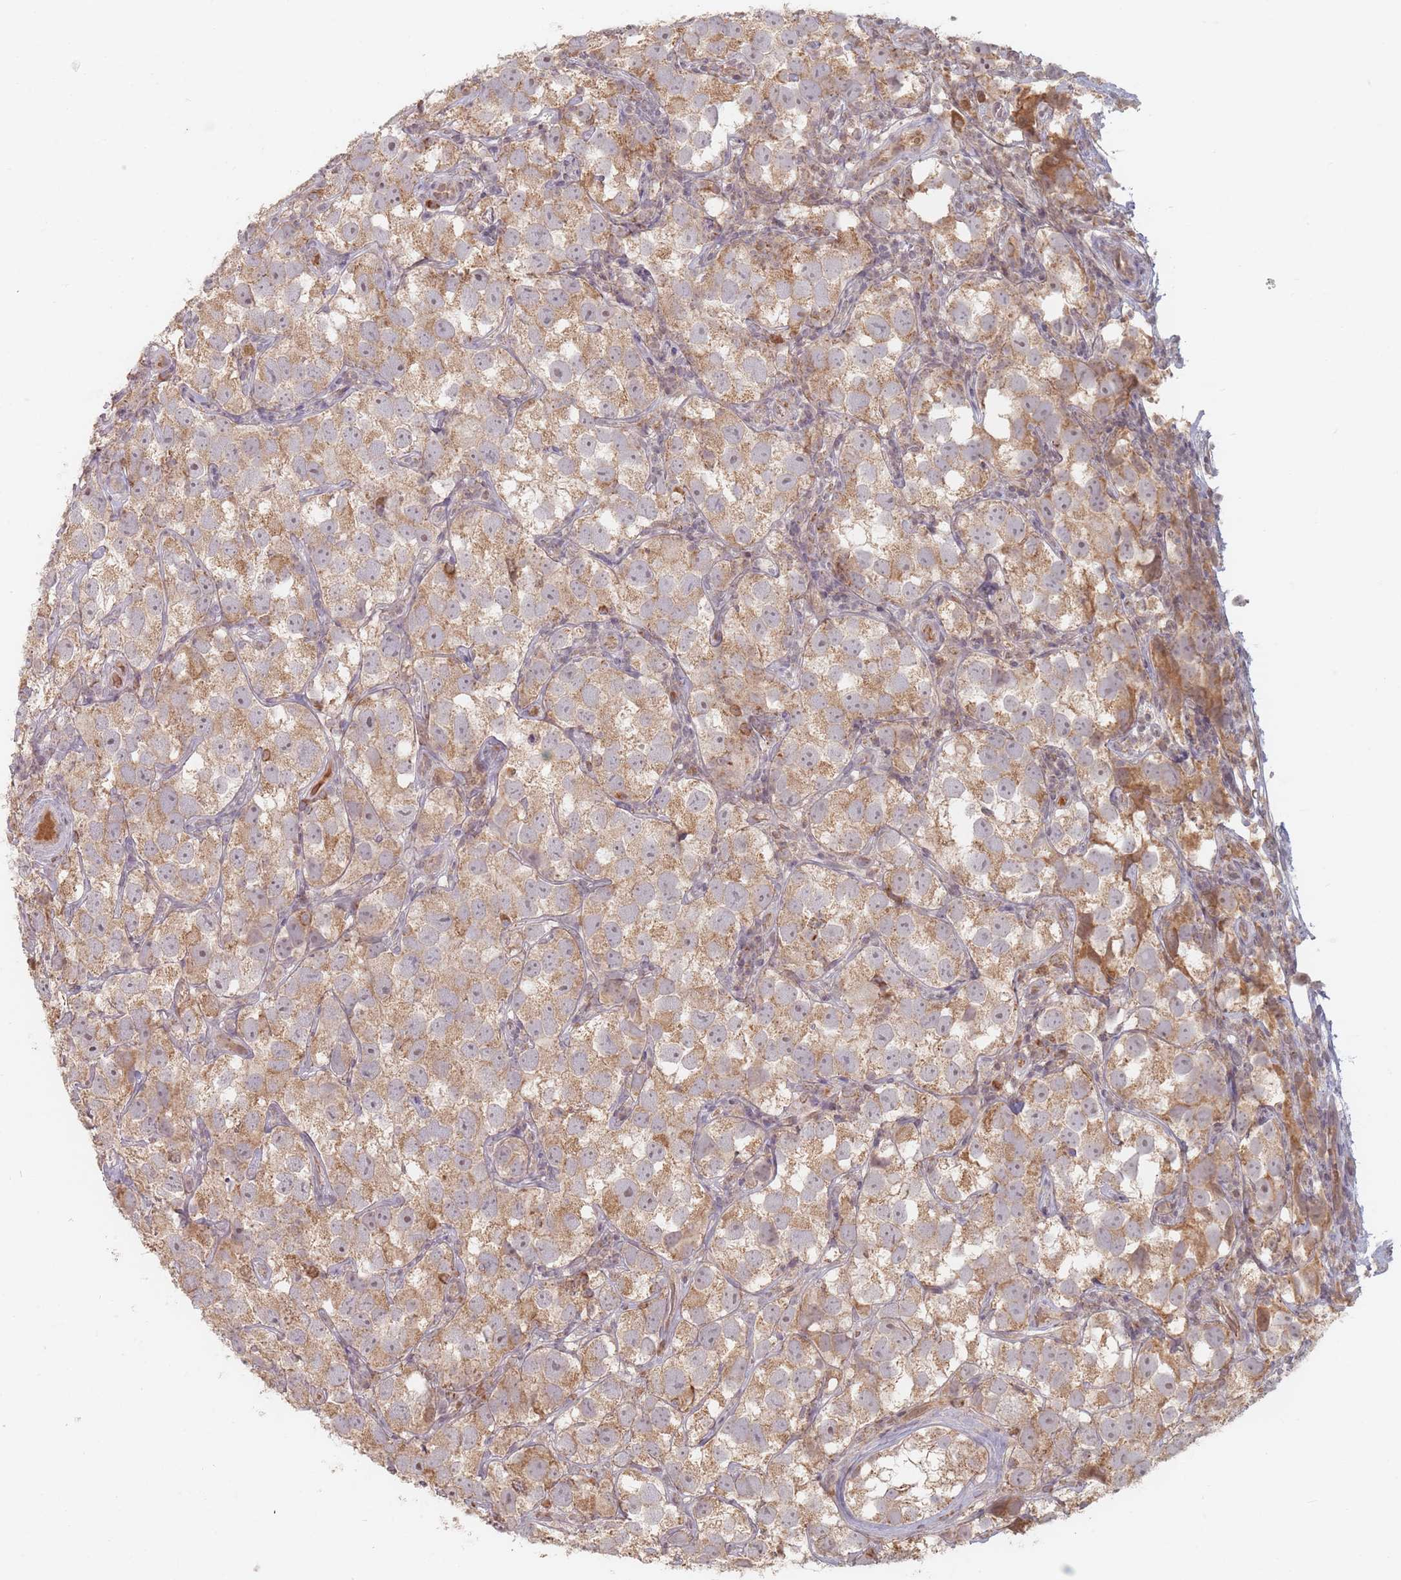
{"staining": {"intensity": "moderate", "quantity": ">75%", "location": "cytoplasmic/membranous"}, "tissue": "testis cancer", "cell_type": "Tumor cells", "image_type": "cancer", "snomed": [{"axis": "morphology", "description": "Seminoma, NOS"}, {"axis": "topography", "description": "Testis"}], "caption": "Brown immunohistochemical staining in seminoma (testis) shows moderate cytoplasmic/membranous expression in about >75% of tumor cells. The staining is performed using DAB (3,3'-diaminobenzidine) brown chromogen to label protein expression. The nuclei are counter-stained blue using hematoxylin.", "gene": "OR2M4", "patient": {"sex": "male", "age": 26}}